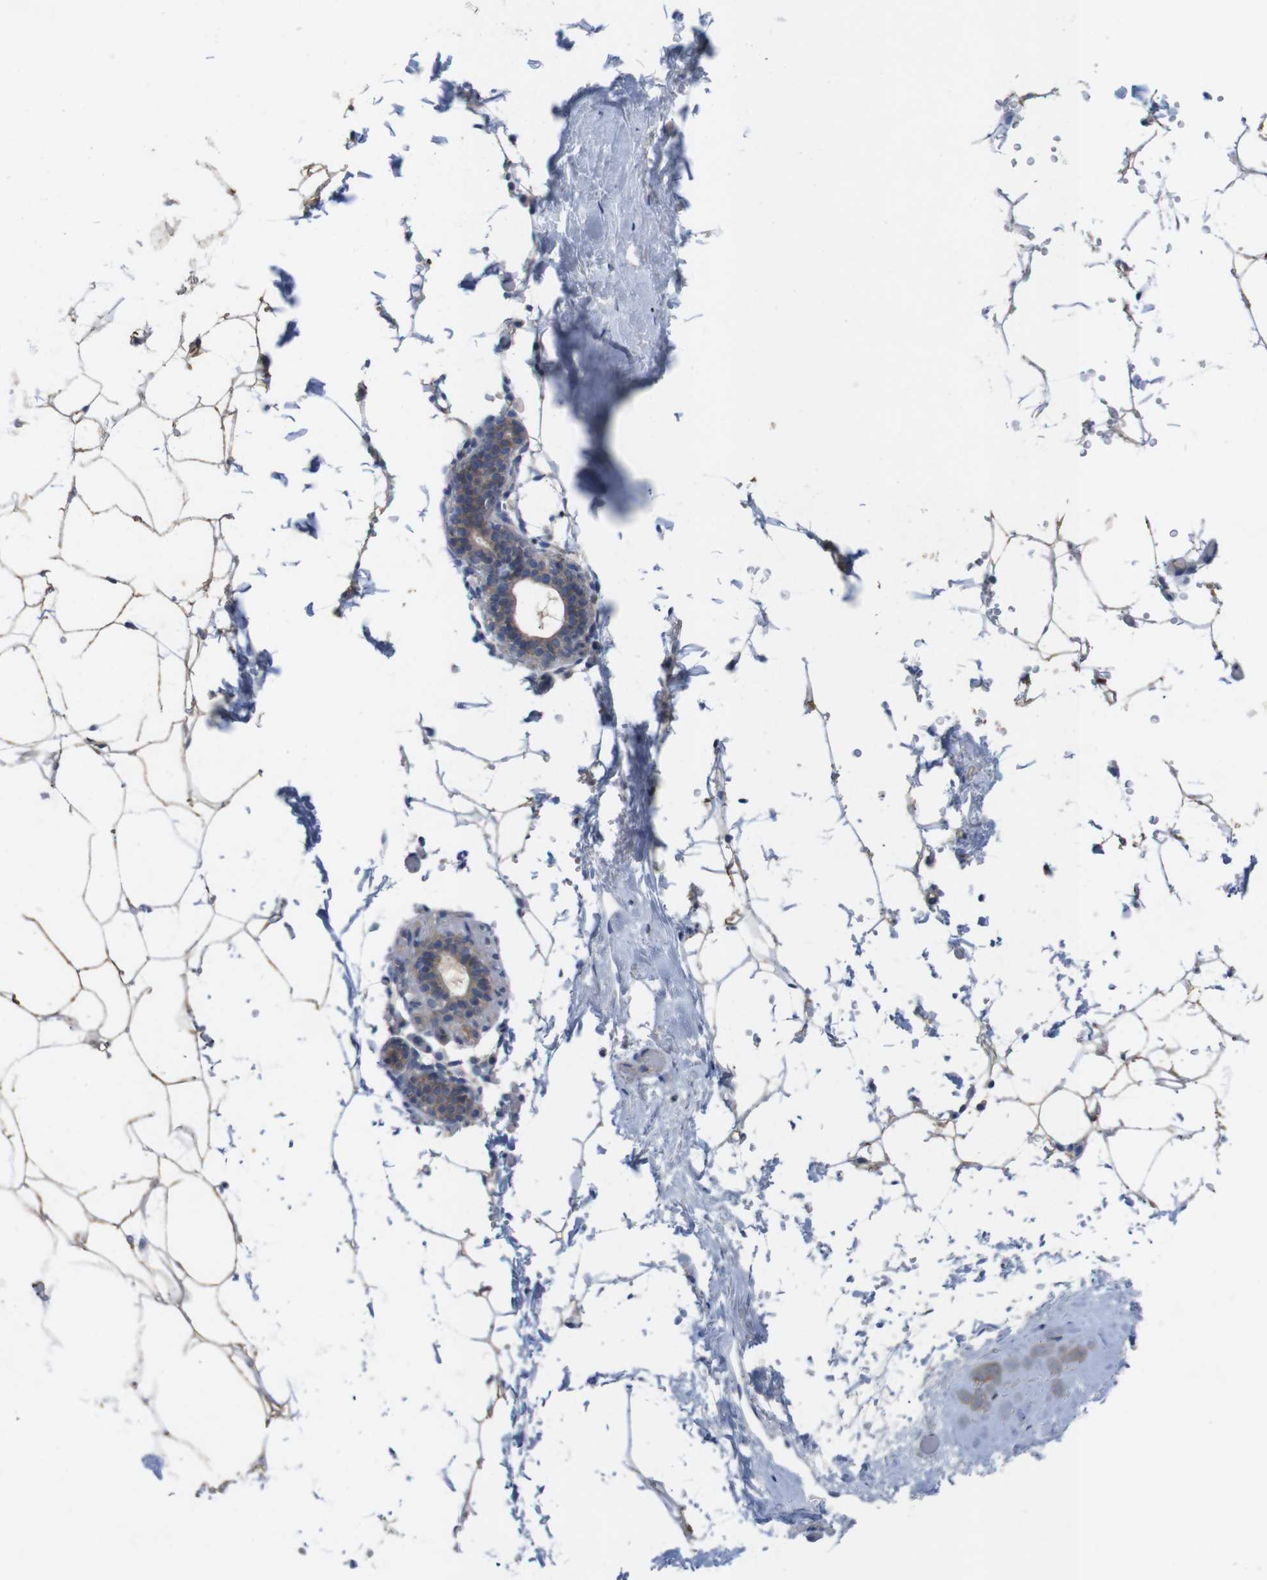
{"staining": {"intensity": "moderate", "quantity": ">75%", "location": "cytoplasmic/membranous"}, "tissue": "adipose tissue", "cell_type": "Adipocytes", "image_type": "normal", "snomed": [{"axis": "morphology", "description": "Normal tissue, NOS"}, {"axis": "topography", "description": "Breast"}, {"axis": "topography", "description": "Soft tissue"}], "caption": "Protein staining of unremarkable adipose tissue exhibits moderate cytoplasmic/membranous expression in about >75% of adipocytes.", "gene": "KIDINS220", "patient": {"sex": "female", "age": 75}}